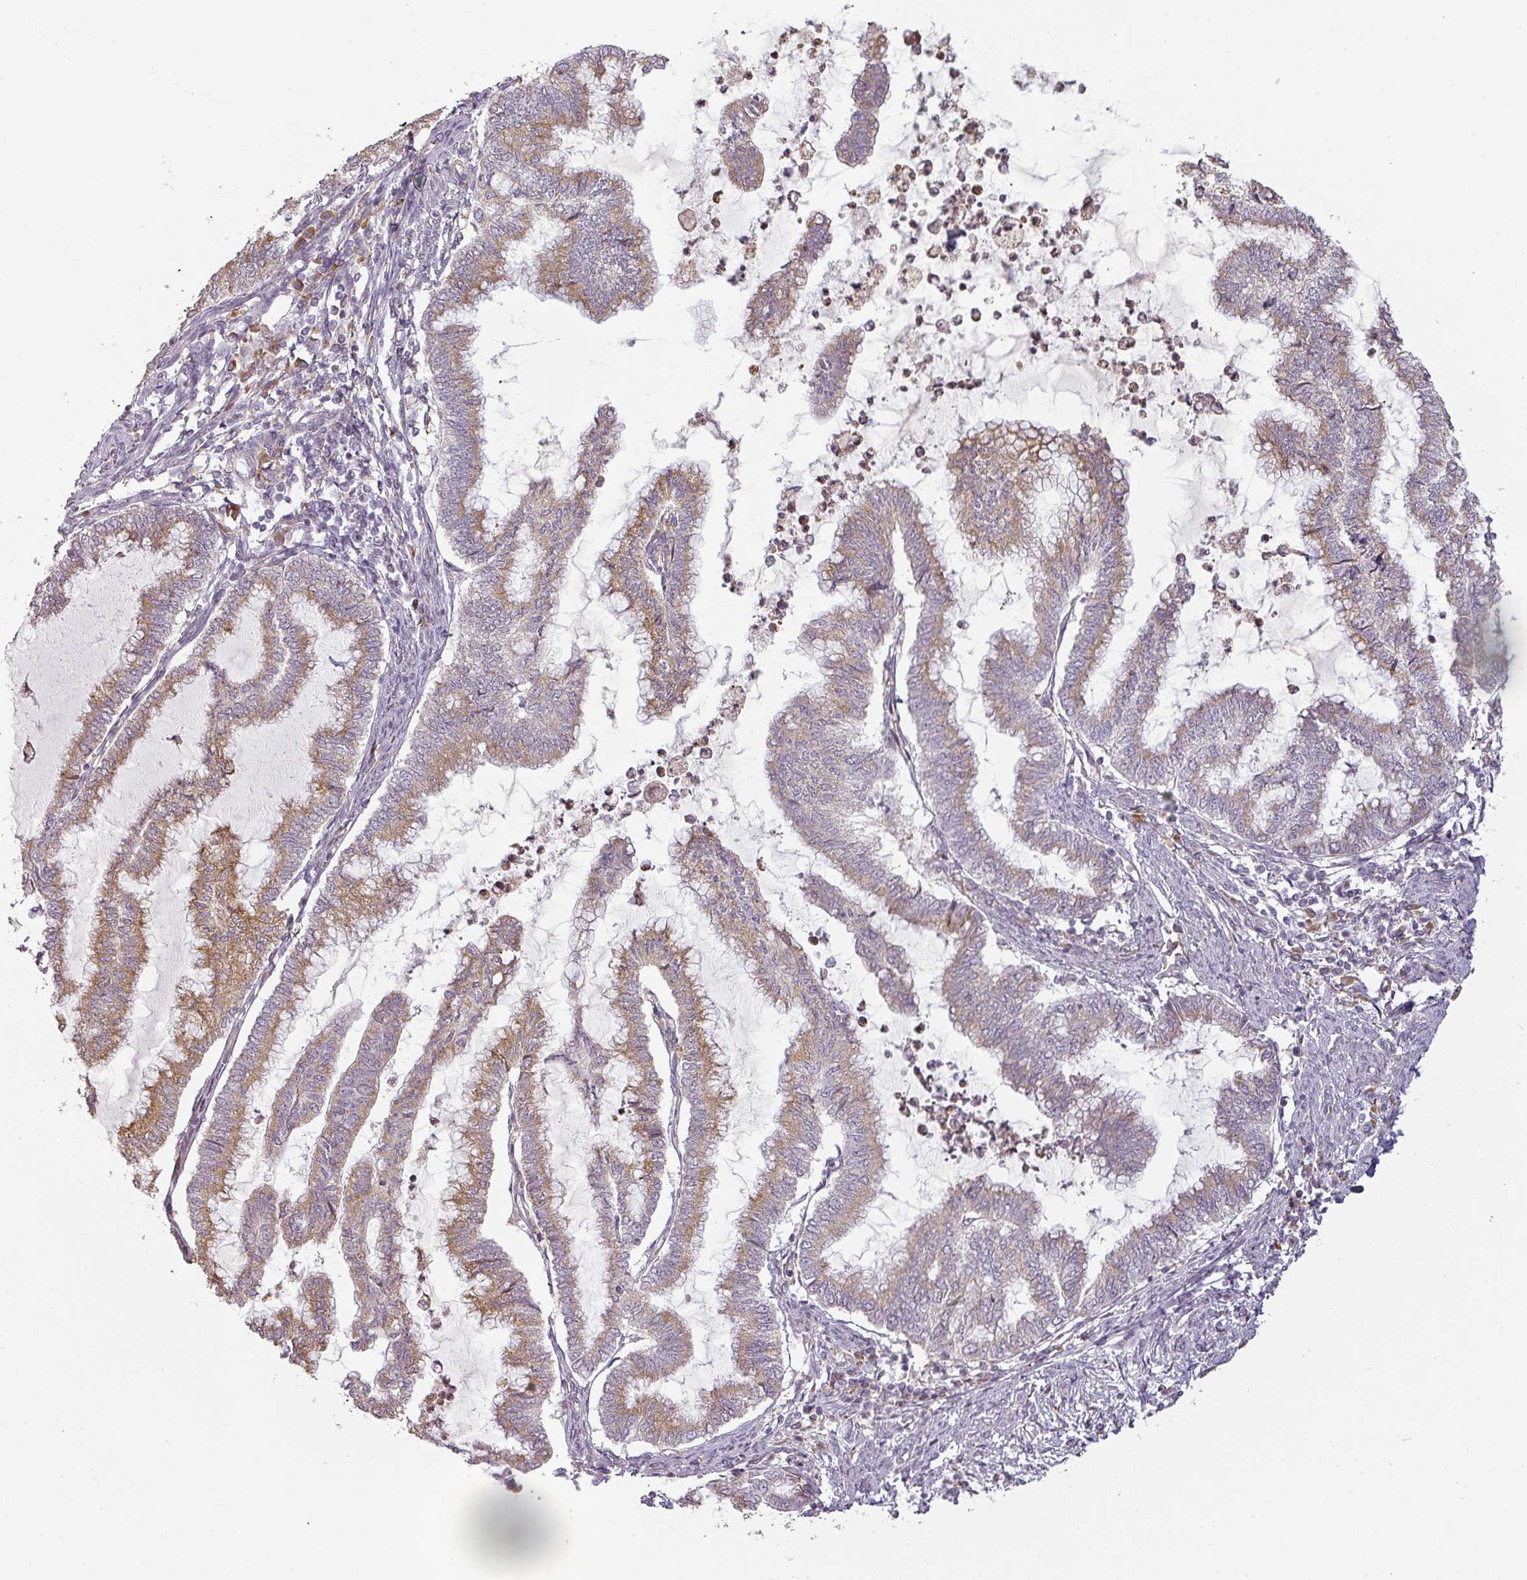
{"staining": {"intensity": "moderate", "quantity": "25%-75%", "location": "cytoplasmic/membranous"}, "tissue": "endometrial cancer", "cell_type": "Tumor cells", "image_type": "cancer", "snomed": [{"axis": "morphology", "description": "Adenocarcinoma, NOS"}, {"axis": "topography", "description": "Endometrium"}], "caption": "This is a photomicrograph of immunohistochemistry staining of endometrial adenocarcinoma, which shows moderate positivity in the cytoplasmic/membranous of tumor cells.", "gene": "CCDC144A", "patient": {"sex": "female", "age": 79}}